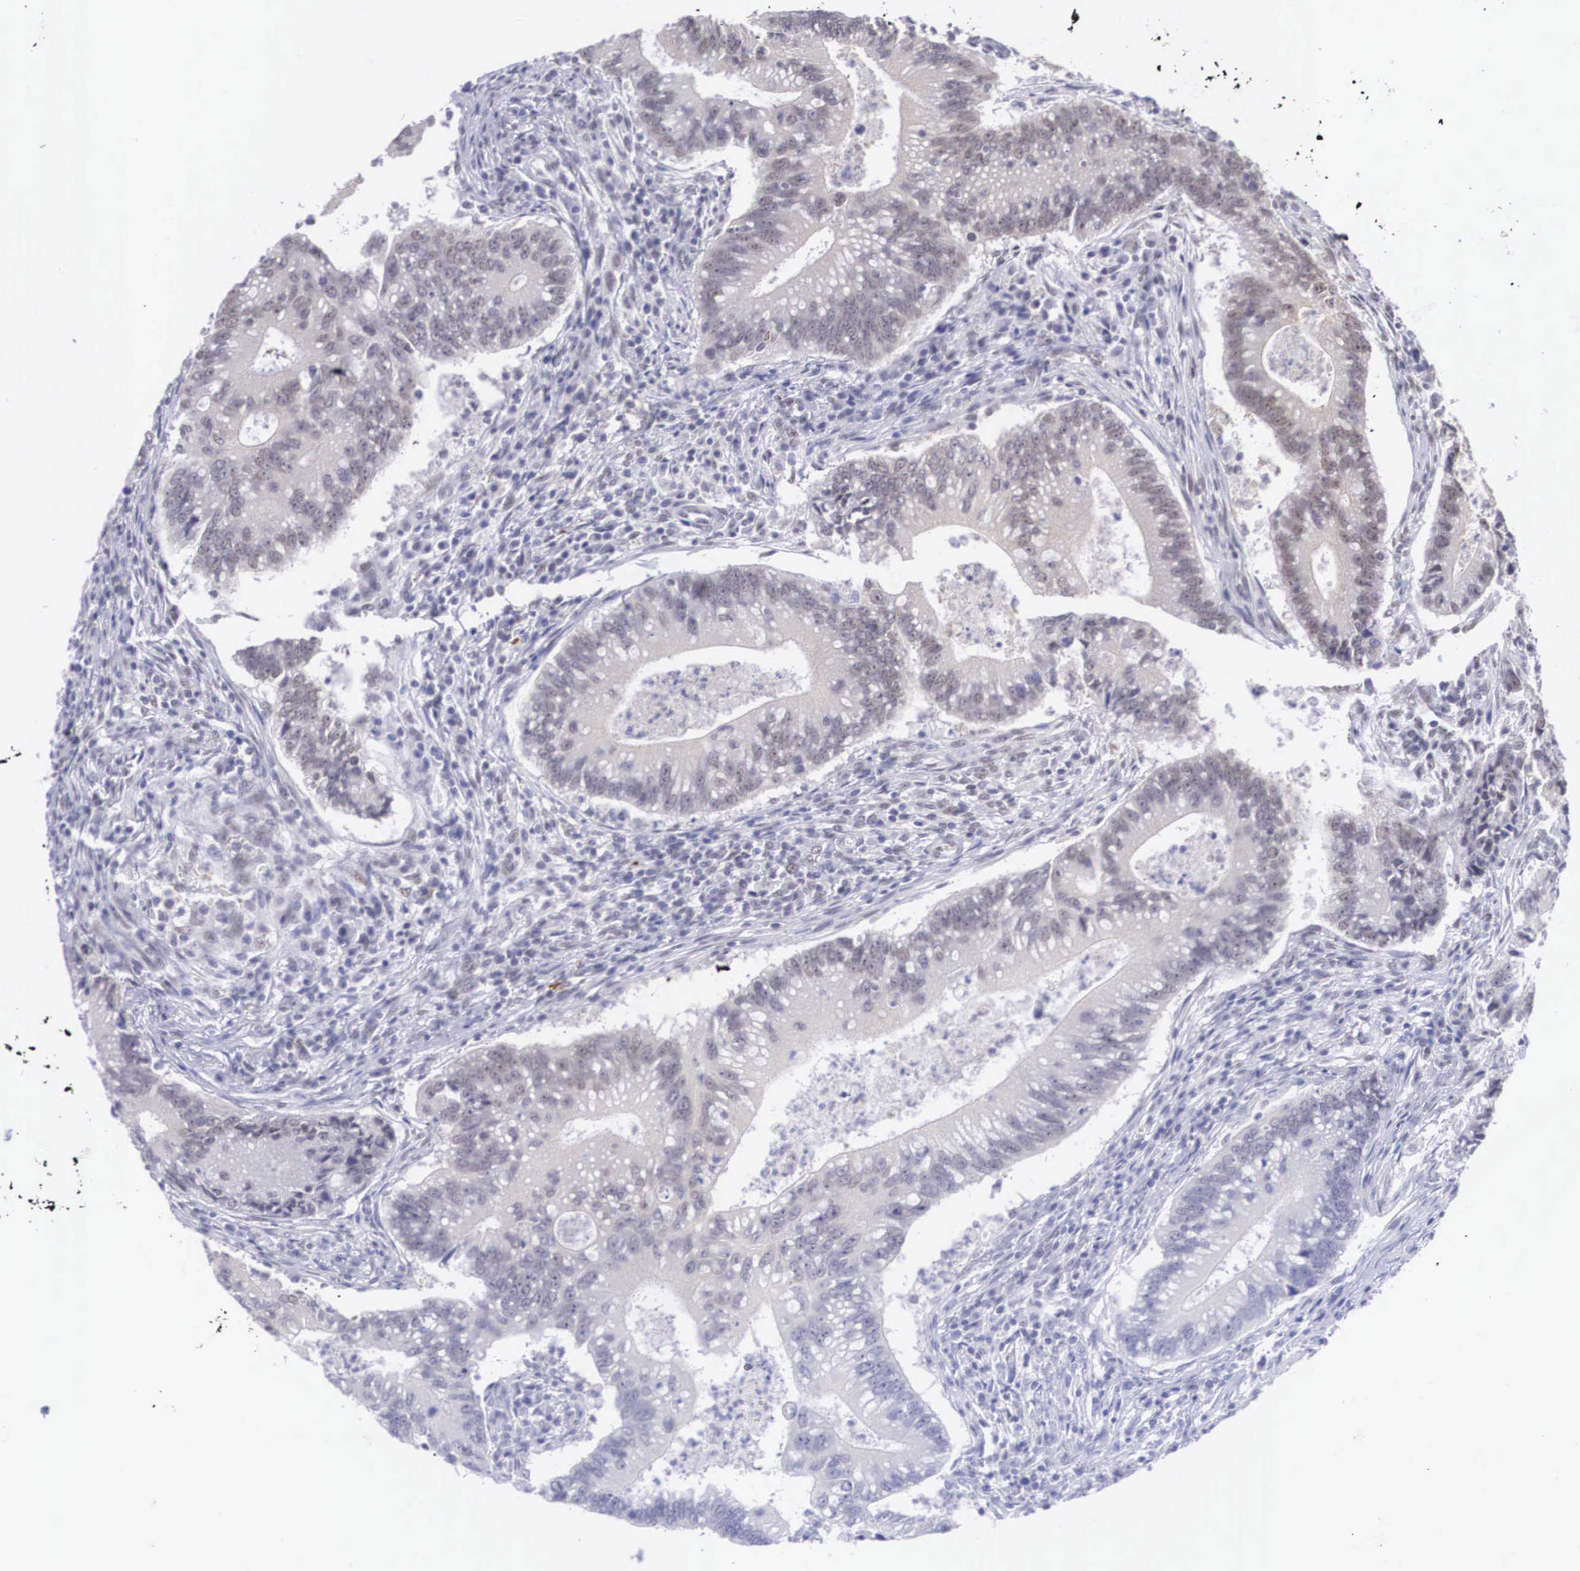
{"staining": {"intensity": "weak", "quantity": "25%-75%", "location": "cytoplasmic/membranous,nuclear"}, "tissue": "colorectal cancer", "cell_type": "Tumor cells", "image_type": "cancer", "snomed": [{"axis": "morphology", "description": "Adenocarcinoma, NOS"}, {"axis": "topography", "description": "Rectum"}], "caption": "Brown immunohistochemical staining in colorectal cancer reveals weak cytoplasmic/membranous and nuclear positivity in about 25%-75% of tumor cells.", "gene": "NINL", "patient": {"sex": "female", "age": 81}}